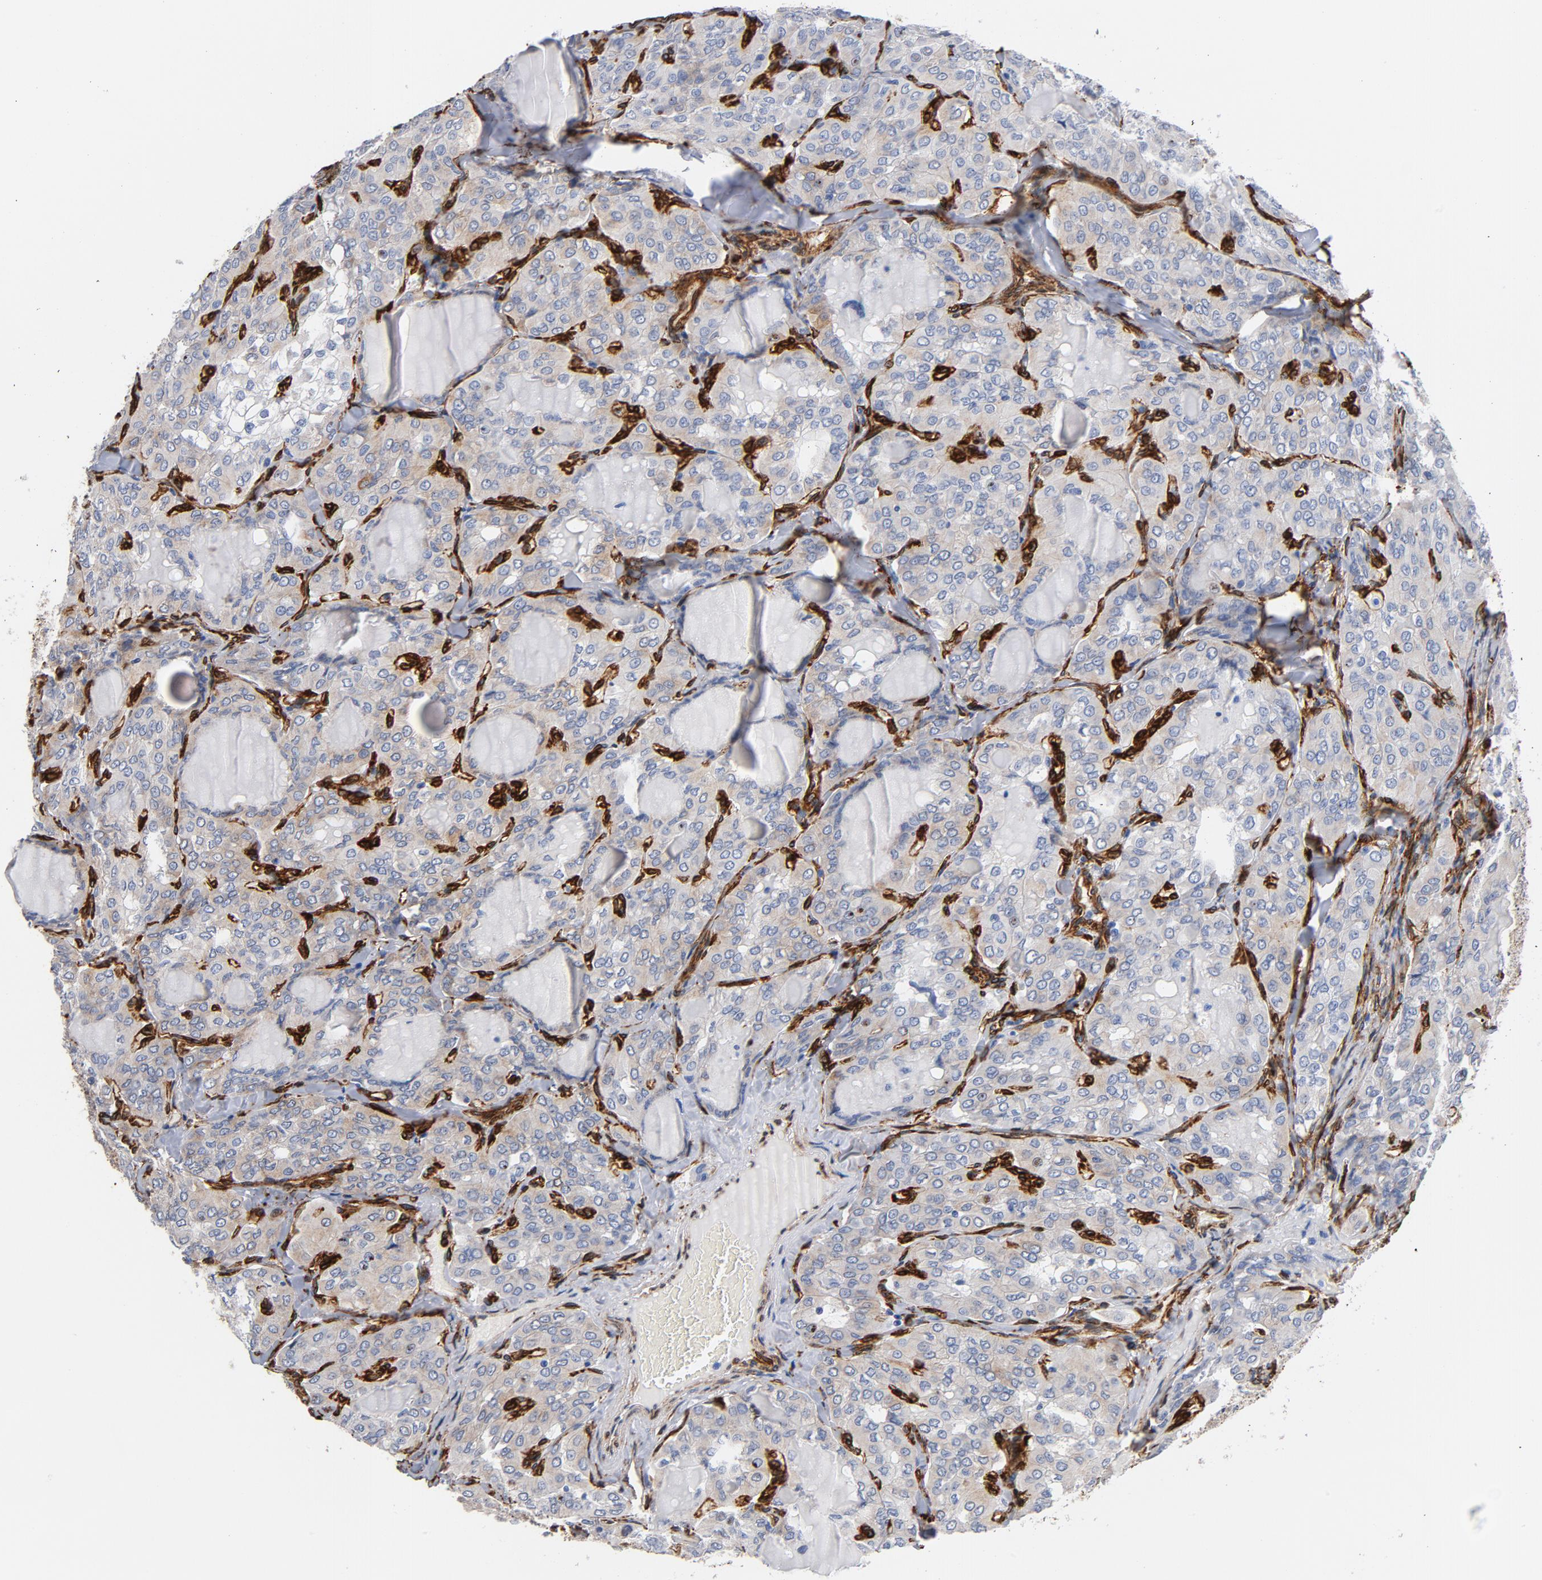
{"staining": {"intensity": "weak", "quantity": ">75%", "location": "cytoplasmic/membranous"}, "tissue": "thyroid cancer", "cell_type": "Tumor cells", "image_type": "cancer", "snomed": [{"axis": "morphology", "description": "Papillary adenocarcinoma, NOS"}, {"axis": "topography", "description": "Thyroid gland"}], "caption": "Thyroid papillary adenocarcinoma stained with DAB IHC shows low levels of weak cytoplasmic/membranous expression in about >75% of tumor cells.", "gene": "SERPINH1", "patient": {"sex": "male", "age": 20}}